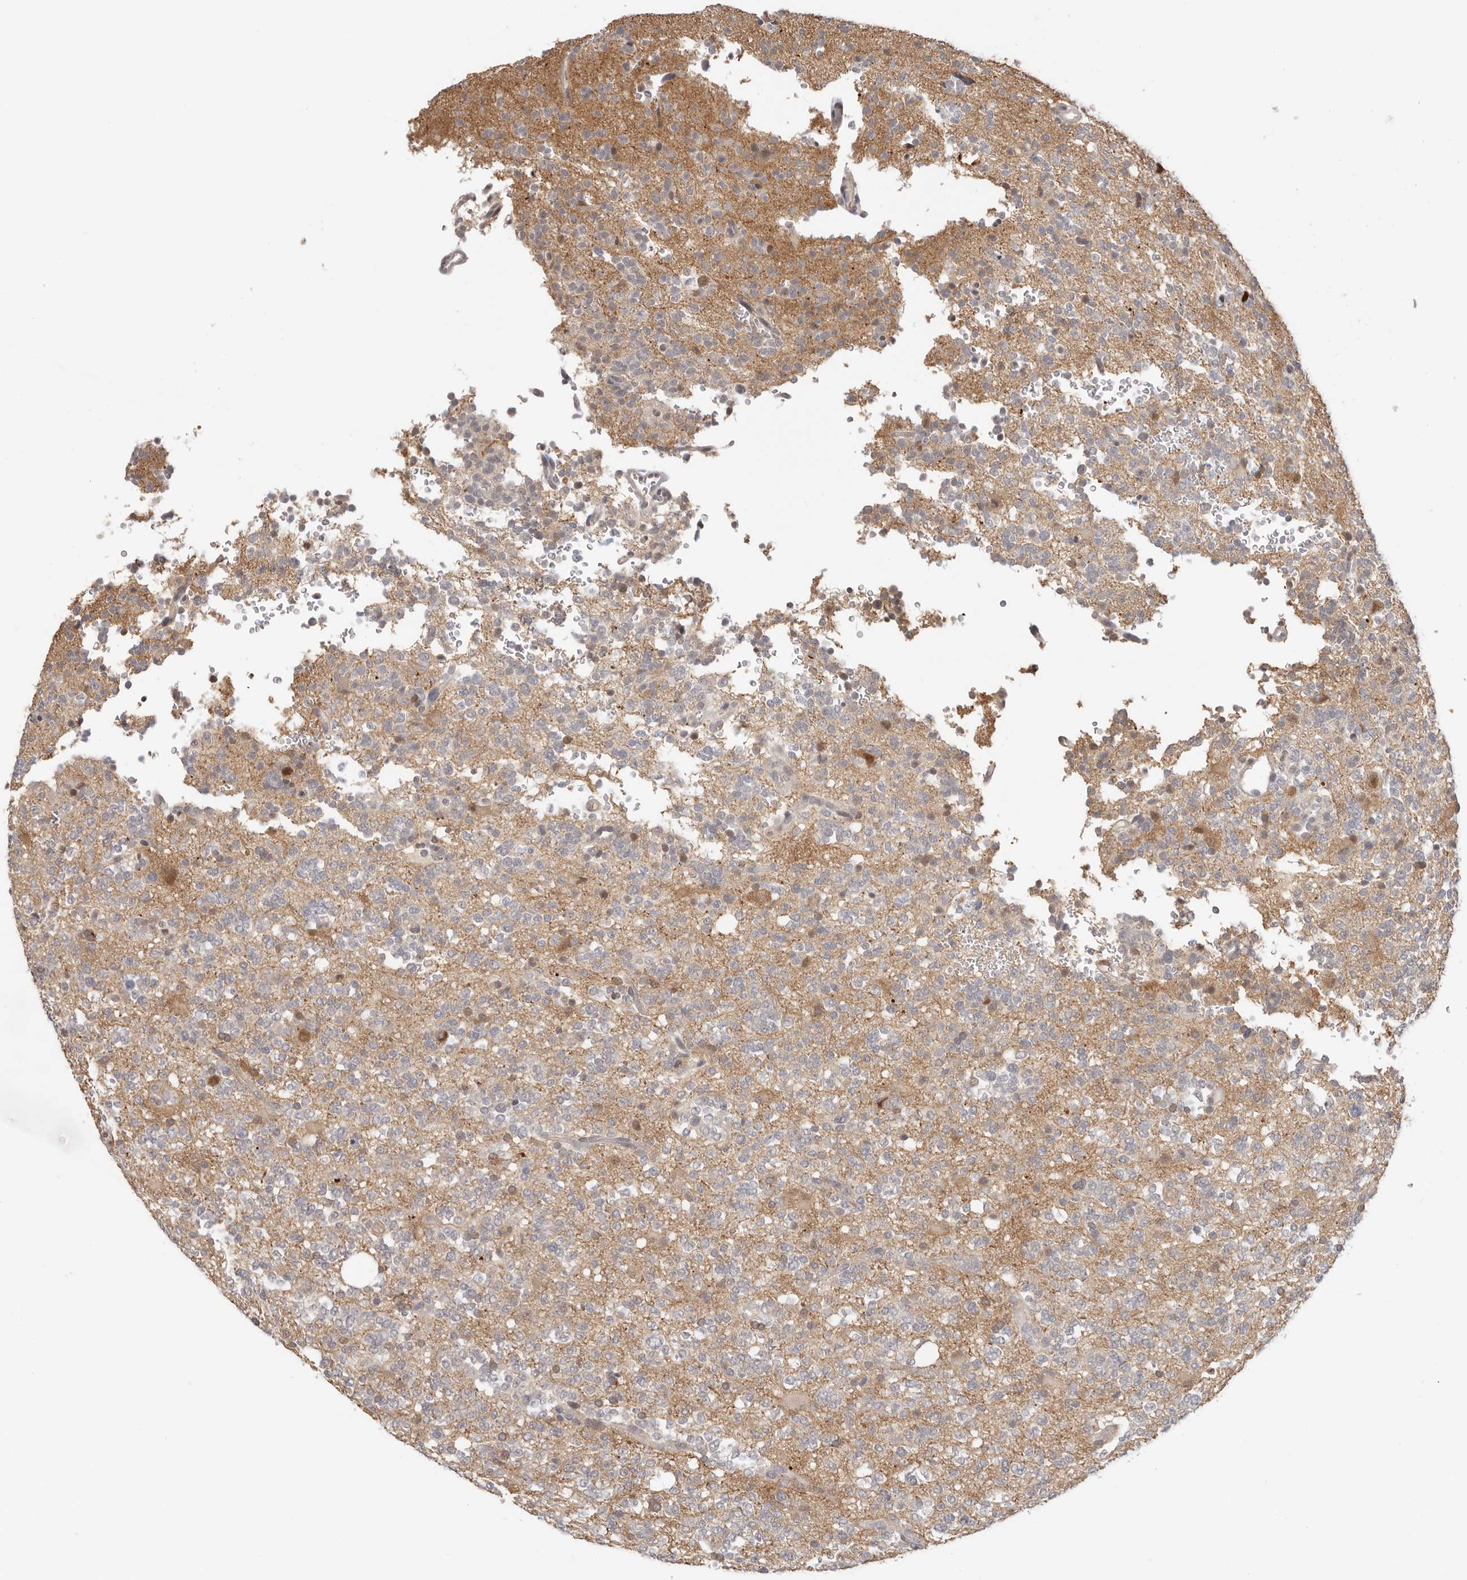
{"staining": {"intensity": "negative", "quantity": "none", "location": "none"}, "tissue": "glioma", "cell_type": "Tumor cells", "image_type": "cancer", "snomed": [{"axis": "morphology", "description": "Glioma, malignant, High grade"}, {"axis": "topography", "description": "Brain"}], "caption": "Protein analysis of glioma demonstrates no significant staining in tumor cells.", "gene": "LARP7", "patient": {"sex": "female", "age": 62}}